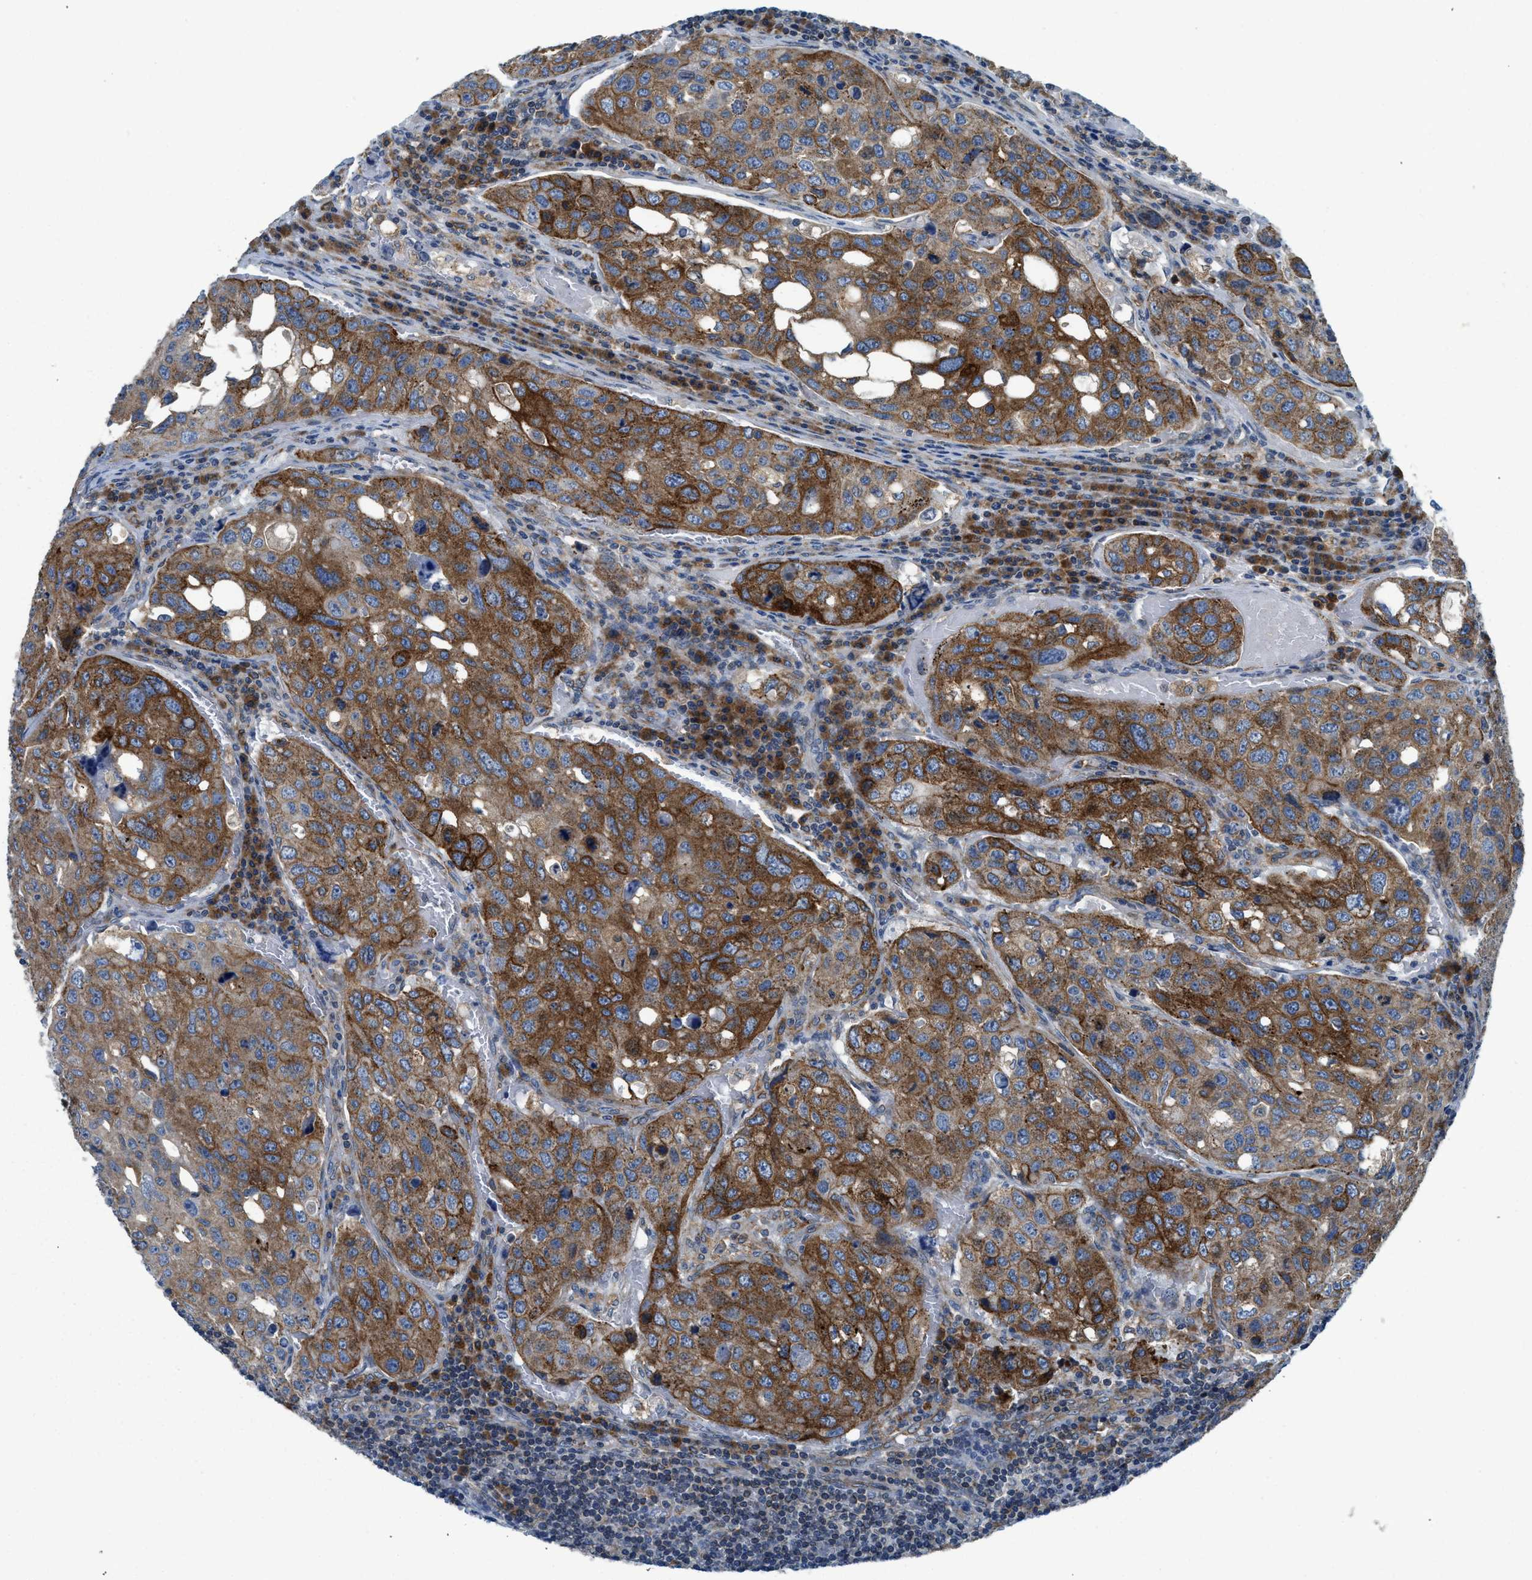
{"staining": {"intensity": "strong", "quantity": ">75%", "location": "cytoplasmic/membranous"}, "tissue": "urothelial cancer", "cell_type": "Tumor cells", "image_type": "cancer", "snomed": [{"axis": "morphology", "description": "Urothelial carcinoma, High grade"}, {"axis": "topography", "description": "Lymph node"}, {"axis": "topography", "description": "Urinary bladder"}], "caption": "Protein expression analysis of human high-grade urothelial carcinoma reveals strong cytoplasmic/membranous positivity in approximately >75% of tumor cells.", "gene": "BCAP31", "patient": {"sex": "male", "age": 51}}